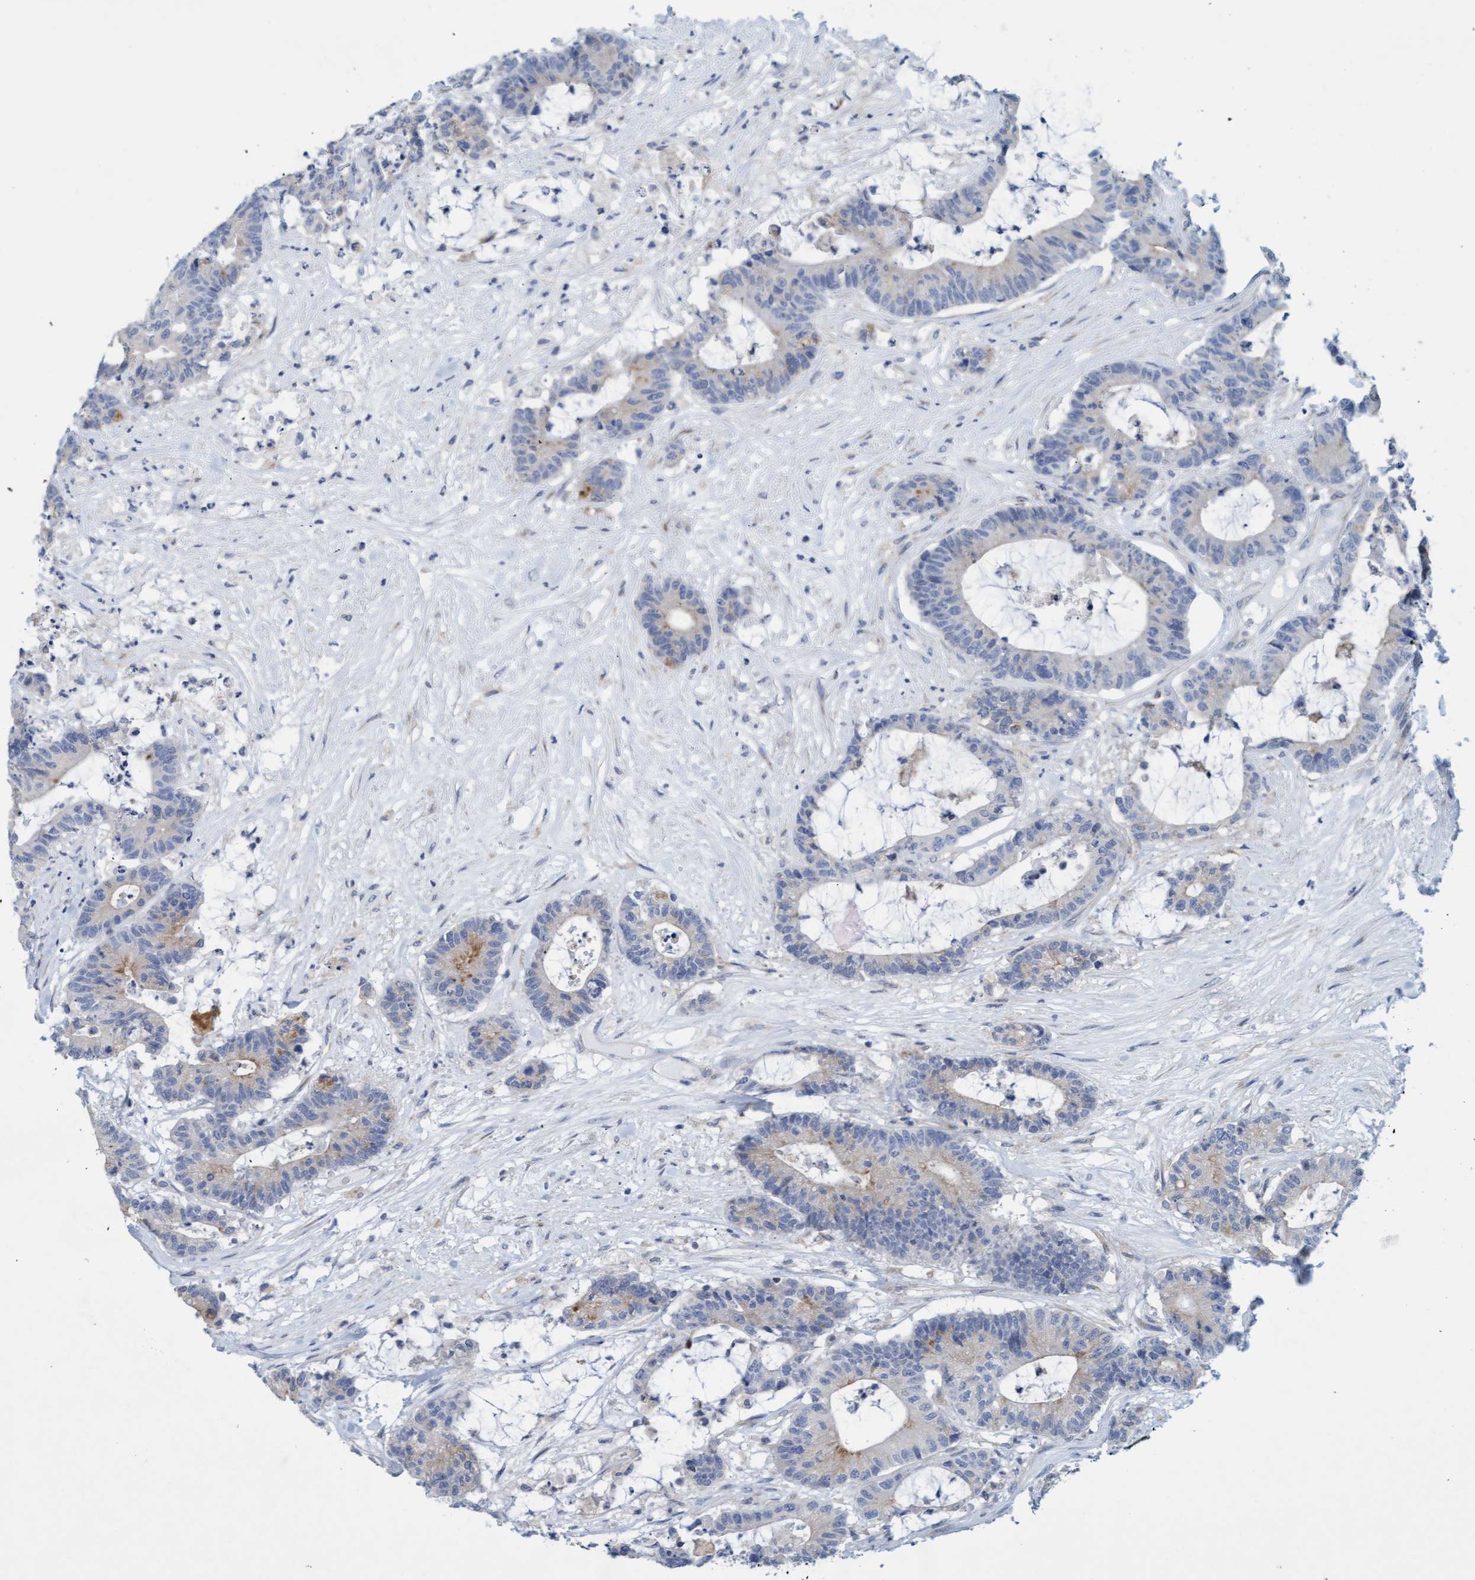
{"staining": {"intensity": "weak", "quantity": "<25%", "location": "cytoplasmic/membranous"}, "tissue": "colorectal cancer", "cell_type": "Tumor cells", "image_type": "cancer", "snomed": [{"axis": "morphology", "description": "Adenocarcinoma, NOS"}, {"axis": "topography", "description": "Colon"}], "caption": "This photomicrograph is of colorectal cancer (adenocarcinoma) stained with immunohistochemistry (IHC) to label a protein in brown with the nuclei are counter-stained blue. There is no positivity in tumor cells.", "gene": "SLC28A3", "patient": {"sex": "female", "age": 84}}